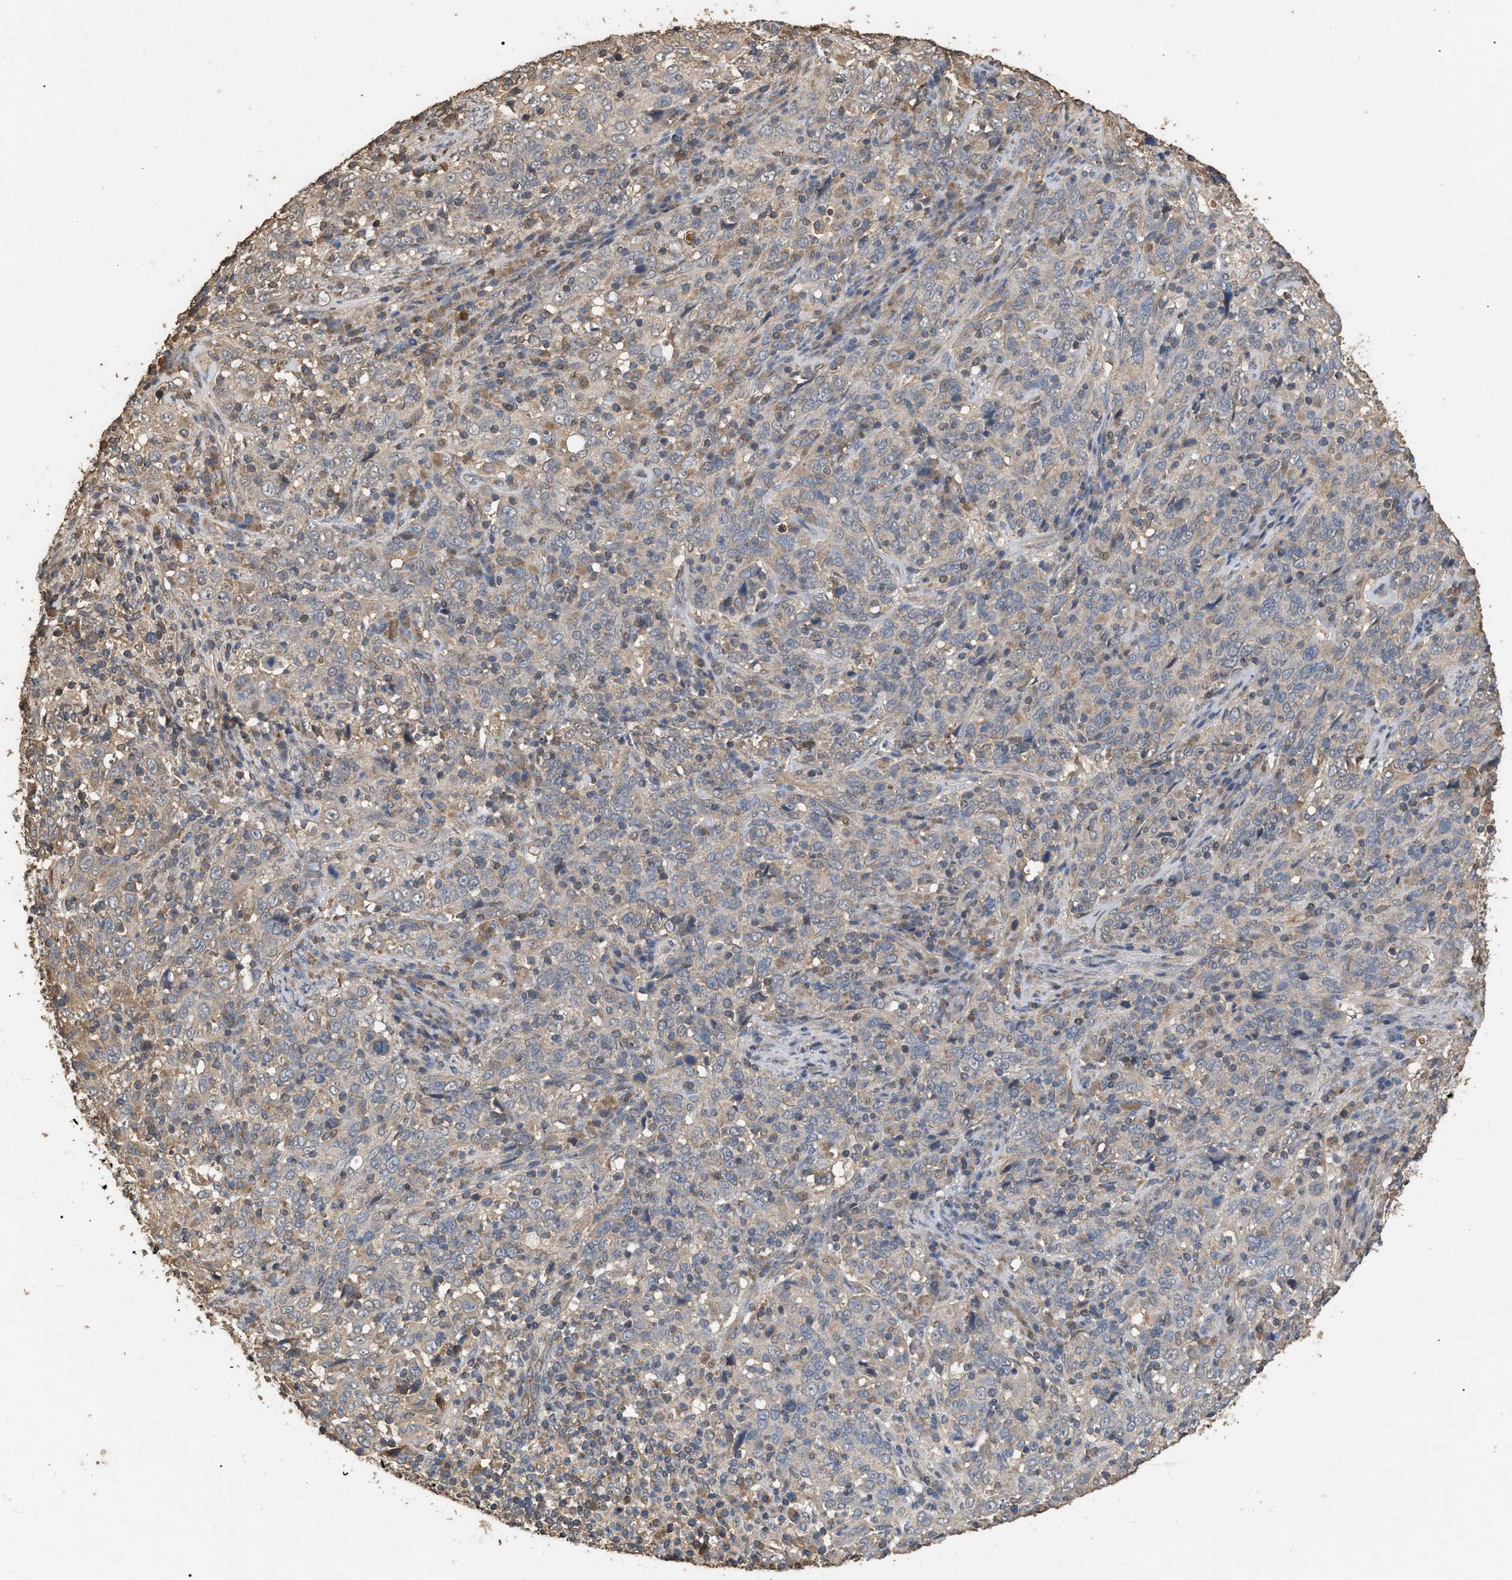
{"staining": {"intensity": "negative", "quantity": "none", "location": "none"}, "tissue": "cervical cancer", "cell_type": "Tumor cells", "image_type": "cancer", "snomed": [{"axis": "morphology", "description": "Squamous cell carcinoma, NOS"}, {"axis": "topography", "description": "Cervix"}], "caption": "Photomicrograph shows no significant protein expression in tumor cells of cervical cancer.", "gene": "HTRA3", "patient": {"sex": "female", "age": 46}}